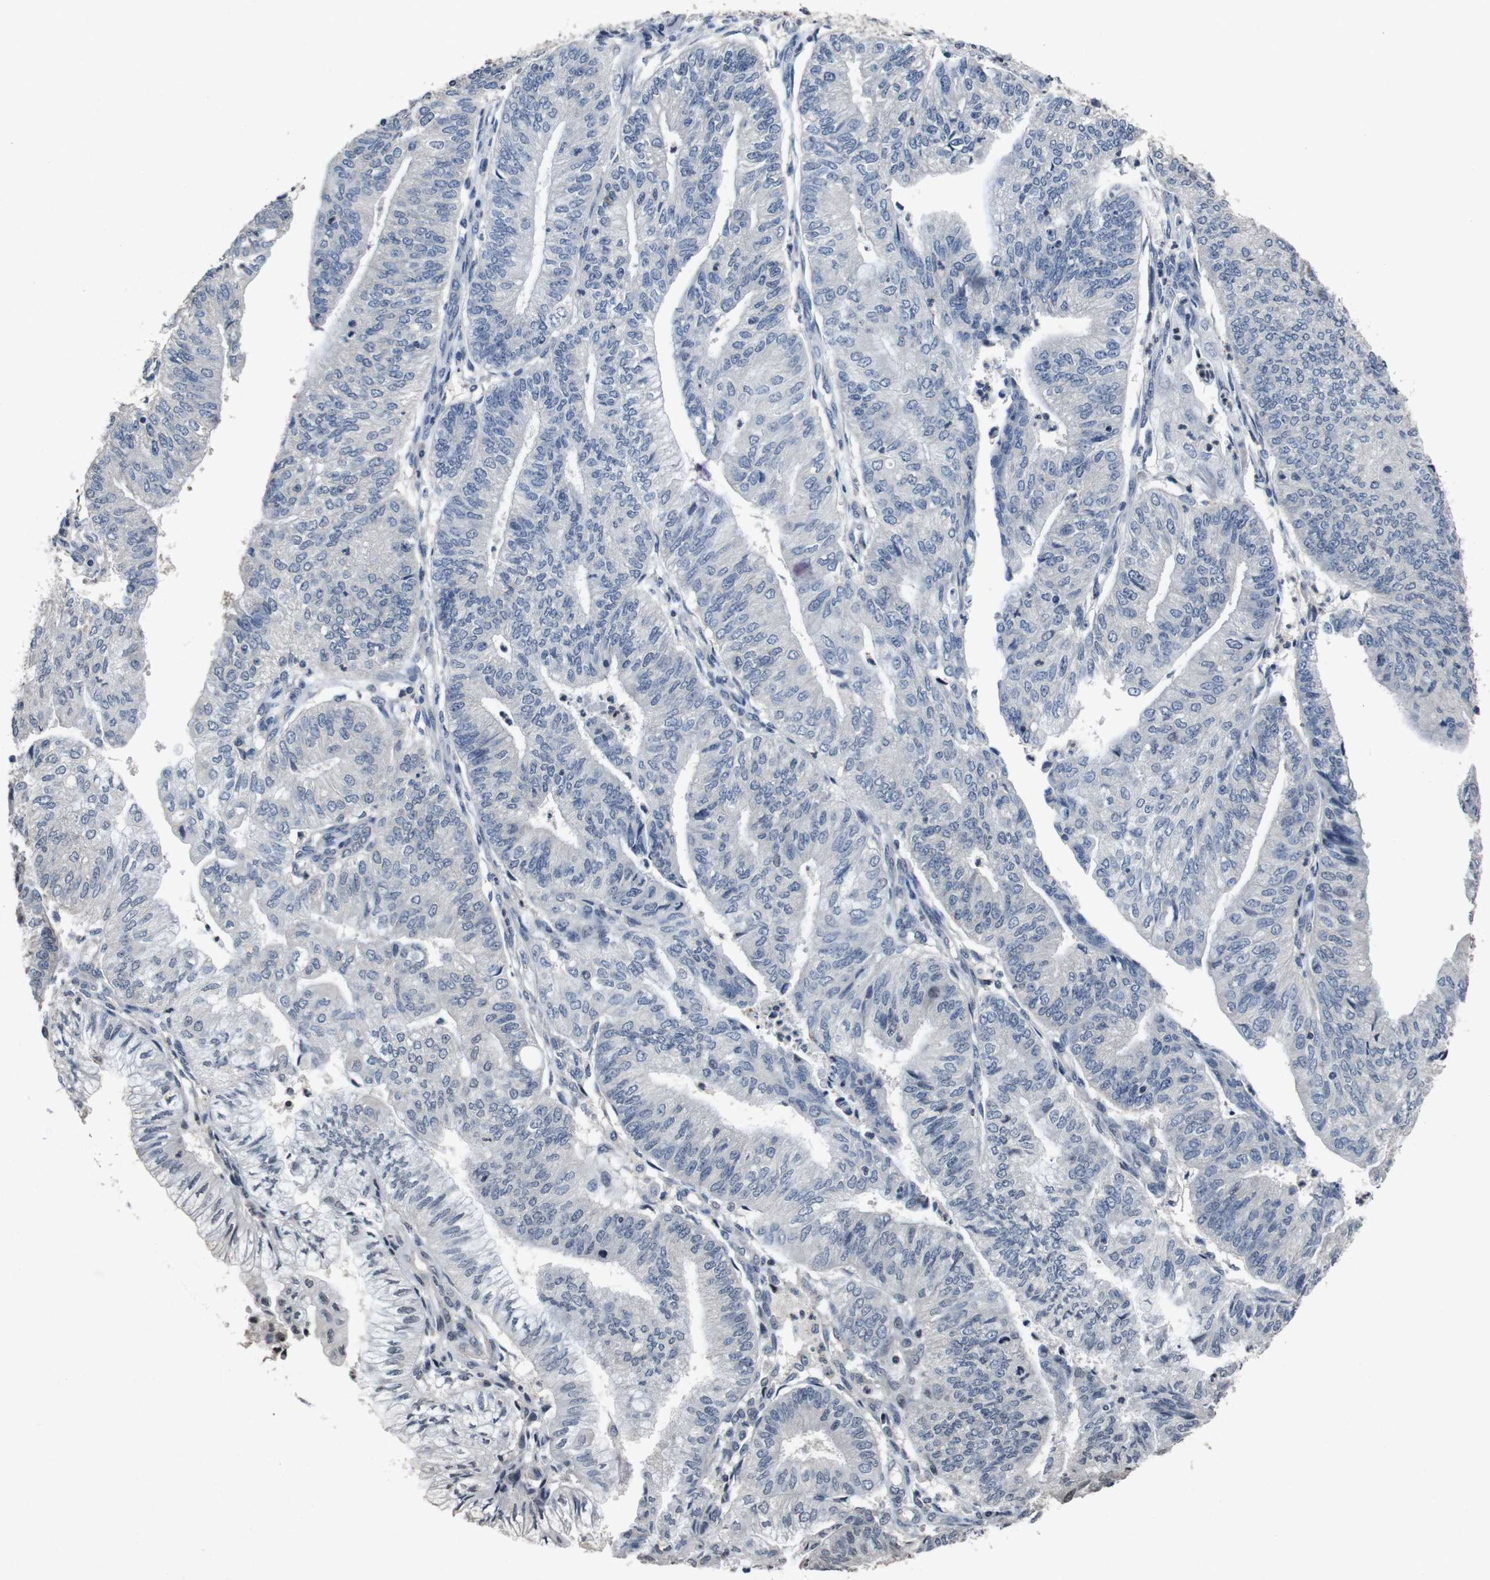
{"staining": {"intensity": "negative", "quantity": "none", "location": "none"}, "tissue": "endometrial cancer", "cell_type": "Tumor cells", "image_type": "cancer", "snomed": [{"axis": "morphology", "description": "Adenocarcinoma, NOS"}, {"axis": "topography", "description": "Endometrium"}], "caption": "High power microscopy micrograph of an immunohistochemistry (IHC) photomicrograph of adenocarcinoma (endometrial), revealing no significant positivity in tumor cells.", "gene": "AKT3", "patient": {"sex": "female", "age": 59}}